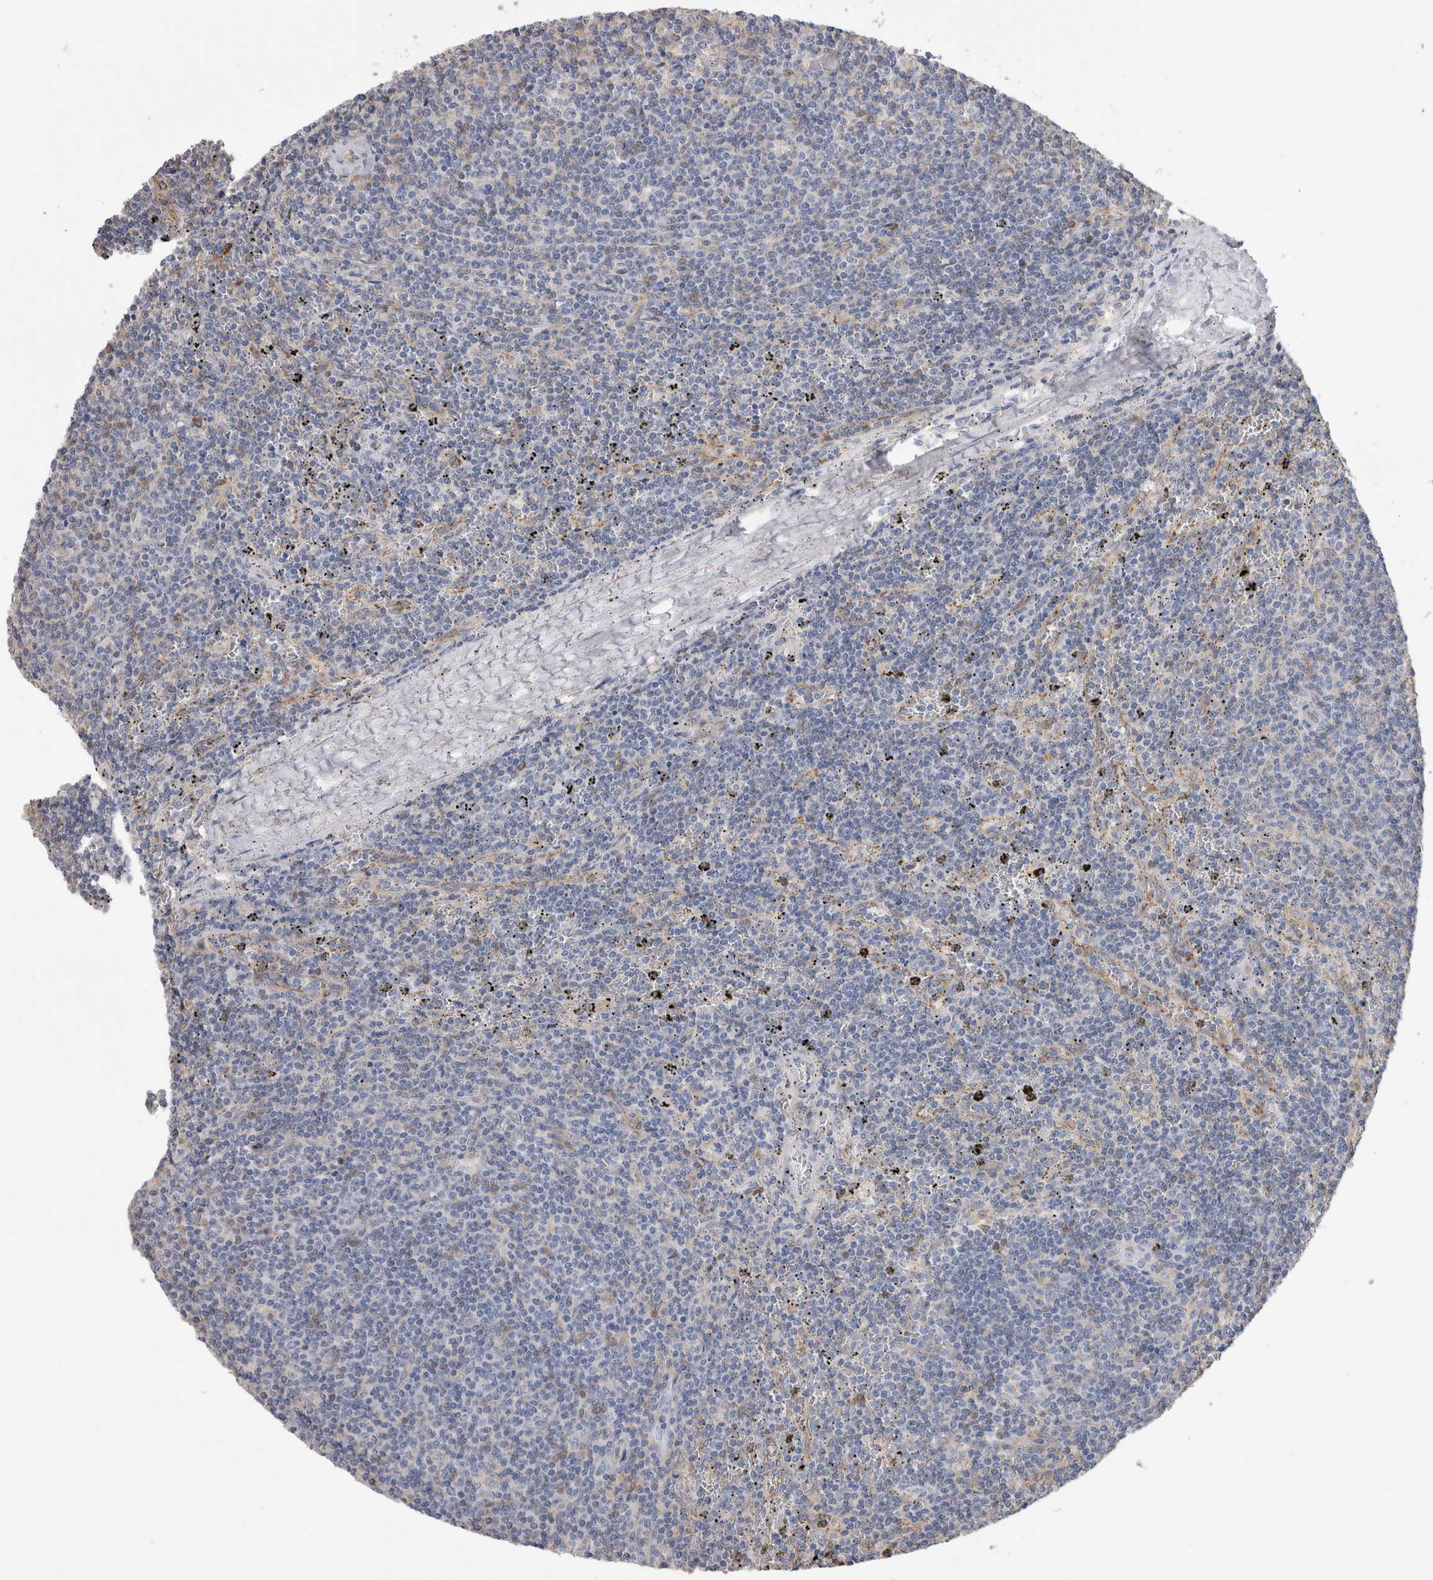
{"staining": {"intensity": "negative", "quantity": "none", "location": "none"}, "tissue": "lymphoma", "cell_type": "Tumor cells", "image_type": "cancer", "snomed": [{"axis": "morphology", "description": "Malignant lymphoma, non-Hodgkin's type, Low grade"}, {"axis": "topography", "description": "Spleen"}], "caption": "Tumor cells show no significant expression in lymphoma.", "gene": "SCRN1", "patient": {"sex": "female", "age": 50}}